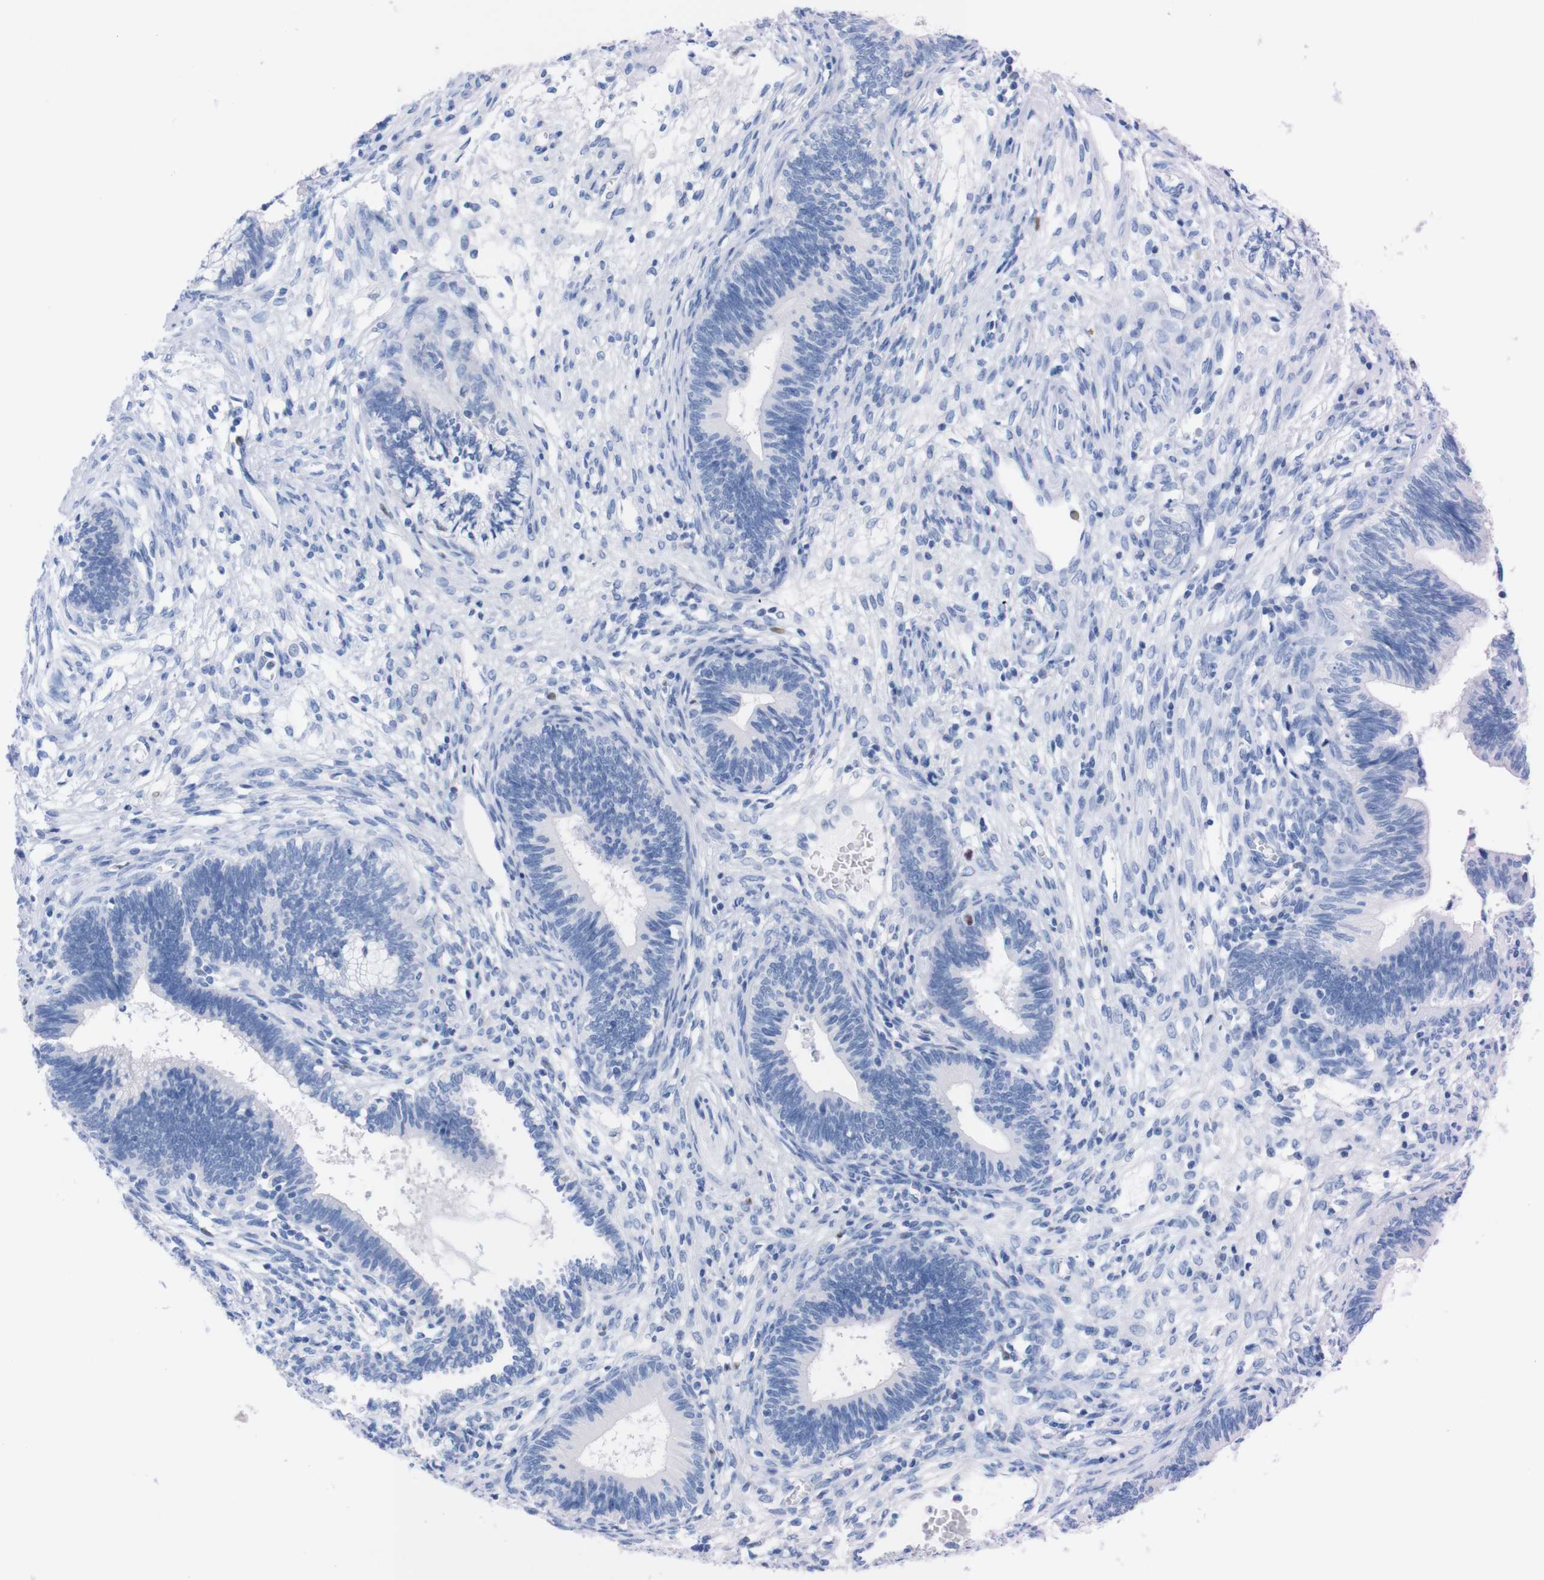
{"staining": {"intensity": "negative", "quantity": "none", "location": "none"}, "tissue": "cervical cancer", "cell_type": "Tumor cells", "image_type": "cancer", "snomed": [{"axis": "morphology", "description": "Adenocarcinoma, NOS"}, {"axis": "topography", "description": "Cervix"}], "caption": "Immunohistochemical staining of cervical adenocarcinoma demonstrates no significant expression in tumor cells.", "gene": "P2RY12", "patient": {"sex": "female", "age": 44}}